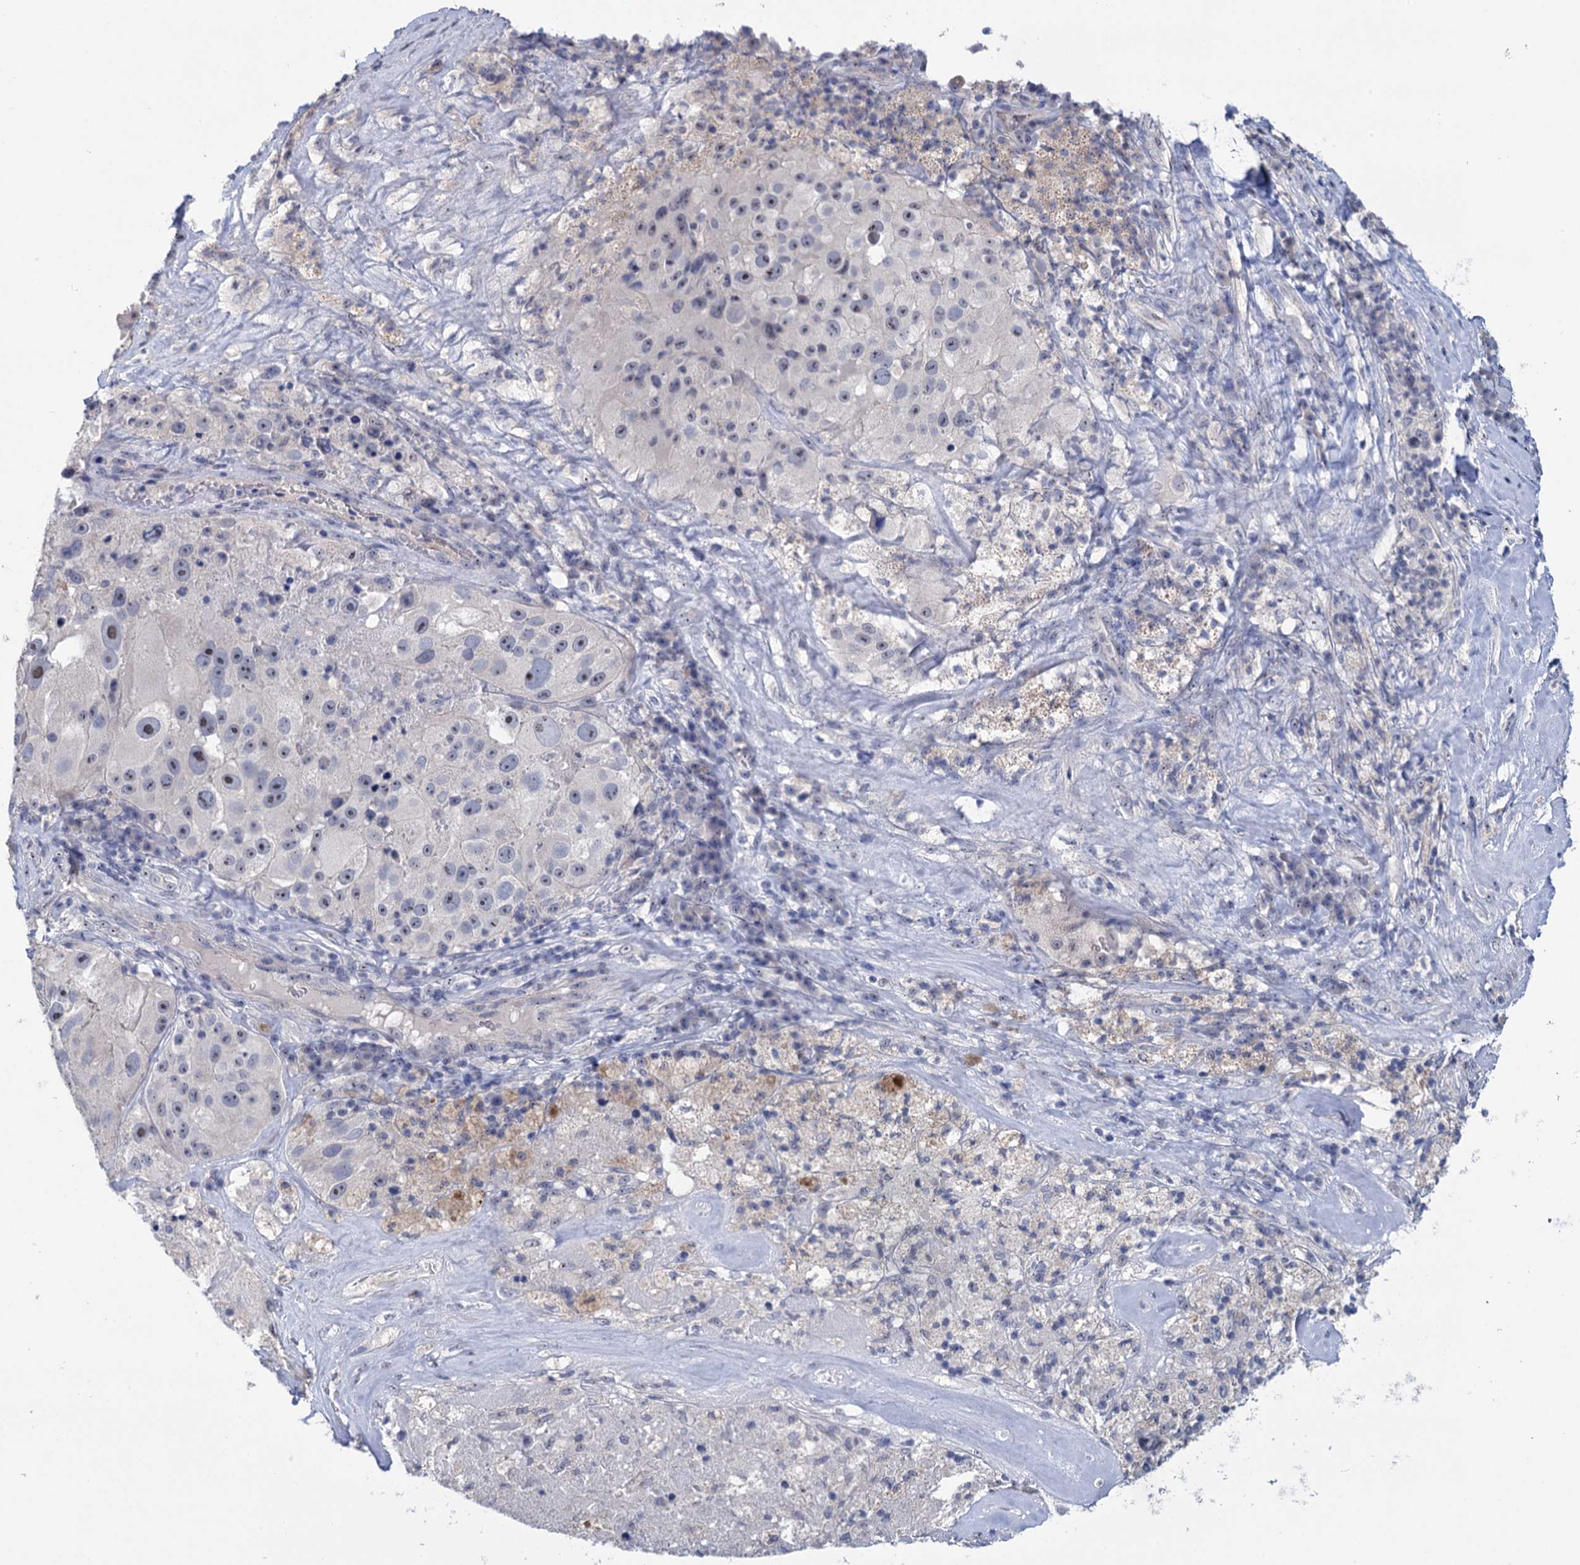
{"staining": {"intensity": "negative", "quantity": "none", "location": "none"}, "tissue": "melanoma", "cell_type": "Tumor cells", "image_type": "cancer", "snomed": [{"axis": "morphology", "description": "Malignant melanoma, Metastatic site"}, {"axis": "topography", "description": "Lymph node"}], "caption": "IHC of melanoma exhibits no expression in tumor cells. (Stains: DAB IHC with hematoxylin counter stain, Microscopy: brightfield microscopy at high magnification).", "gene": "SFN", "patient": {"sex": "male", "age": 62}}